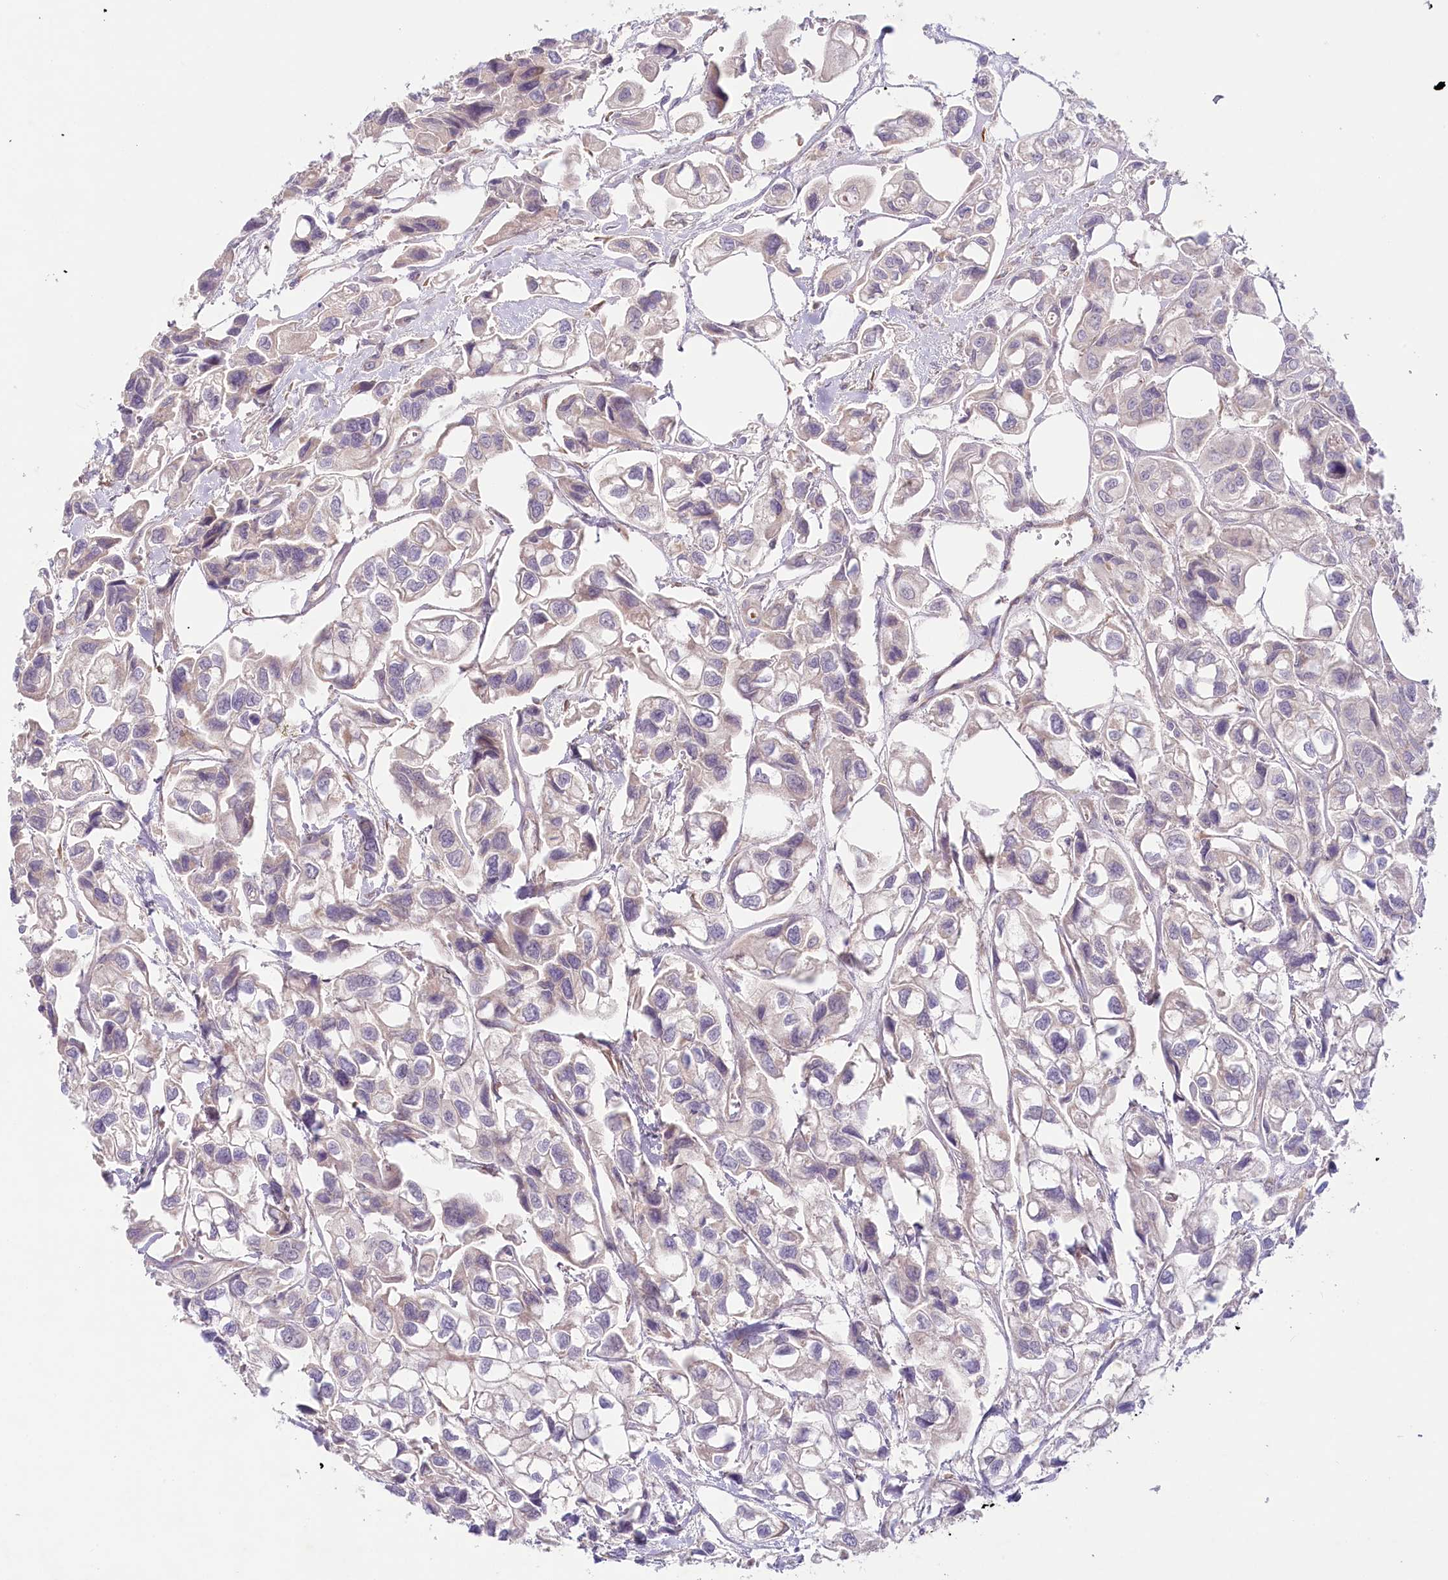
{"staining": {"intensity": "negative", "quantity": "none", "location": "none"}, "tissue": "urothelial cancer", "cell_type": "Tumor cells", "image_type": "cancer", "snomed": [{"axis": "morphology", "description": "Urothelial carcinoma, High grade"}, {"axis": "topography", "description": "Urinary bladder"}], "caption": "This is an immunohistochemistry image of human high-grade urothelial carcinoma. There is no expression in tumor cells.", "gene": "TNIP1", "patient": {"sex": "male", "age": 67}}